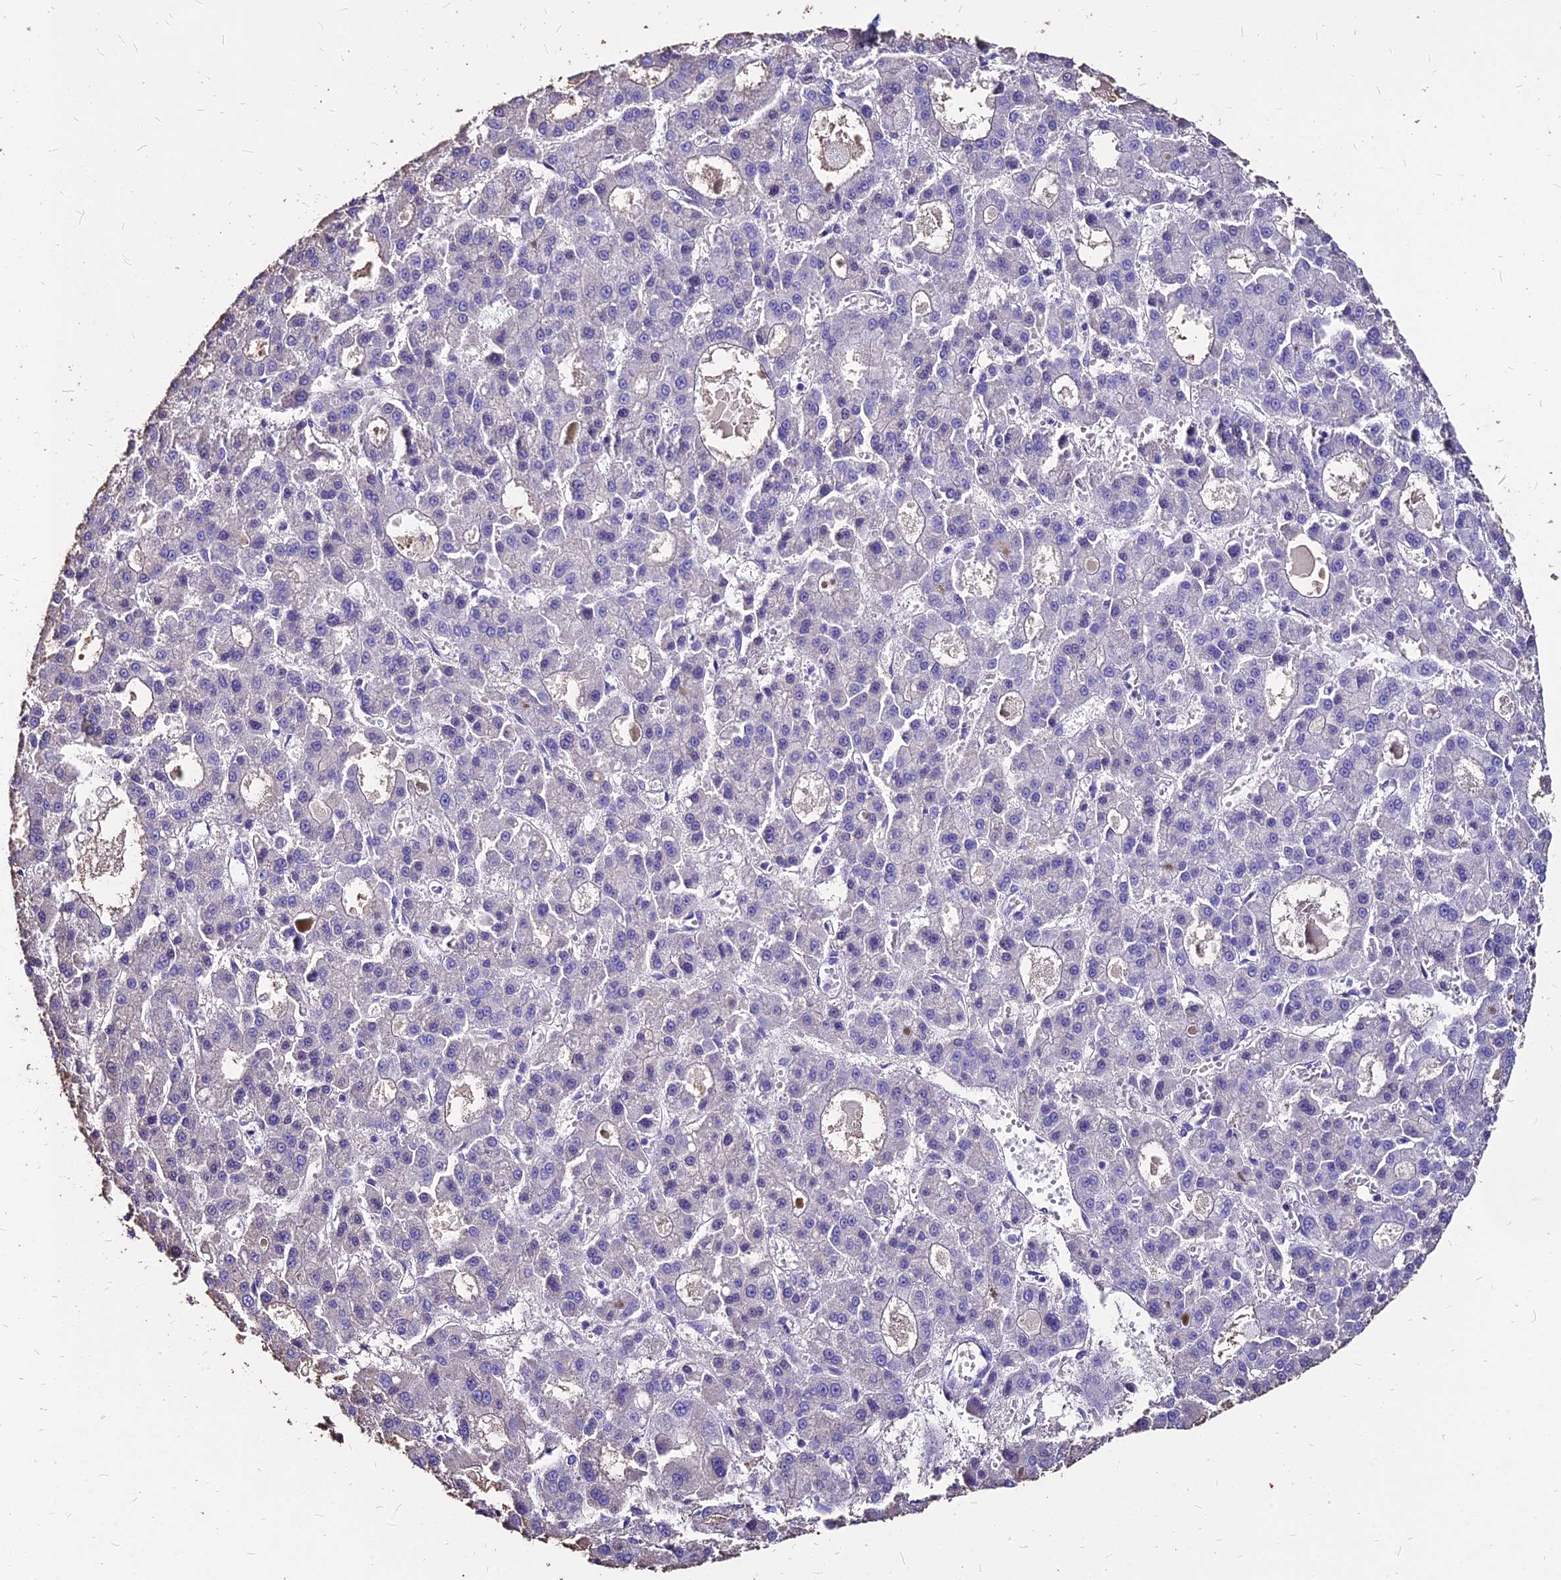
{"staining": {"intensity": "negative", "quantity": "none", "location": "none"}, "tissue": "liver cancer", "cell_type": "Tumor cells", "image_type": "cancer", "snomed": [{"axis": "morphology", "description": "Carcinoma, Hepatocellular, NOS"}, {"axis": "topography", "description": "Liver"}], "caption": "Histopathology image shows no protein positivity in tumor cells of liver cancer tissue. (Stains: DAB (3,3'-diaminobenzidine) immunohistochemistry (IHC) with hematoxylin counter stain, Microscopy: brightfield microscopy at high magnification).", "gene": "NME5", "patient": {"sex": "male", "age": 70}}